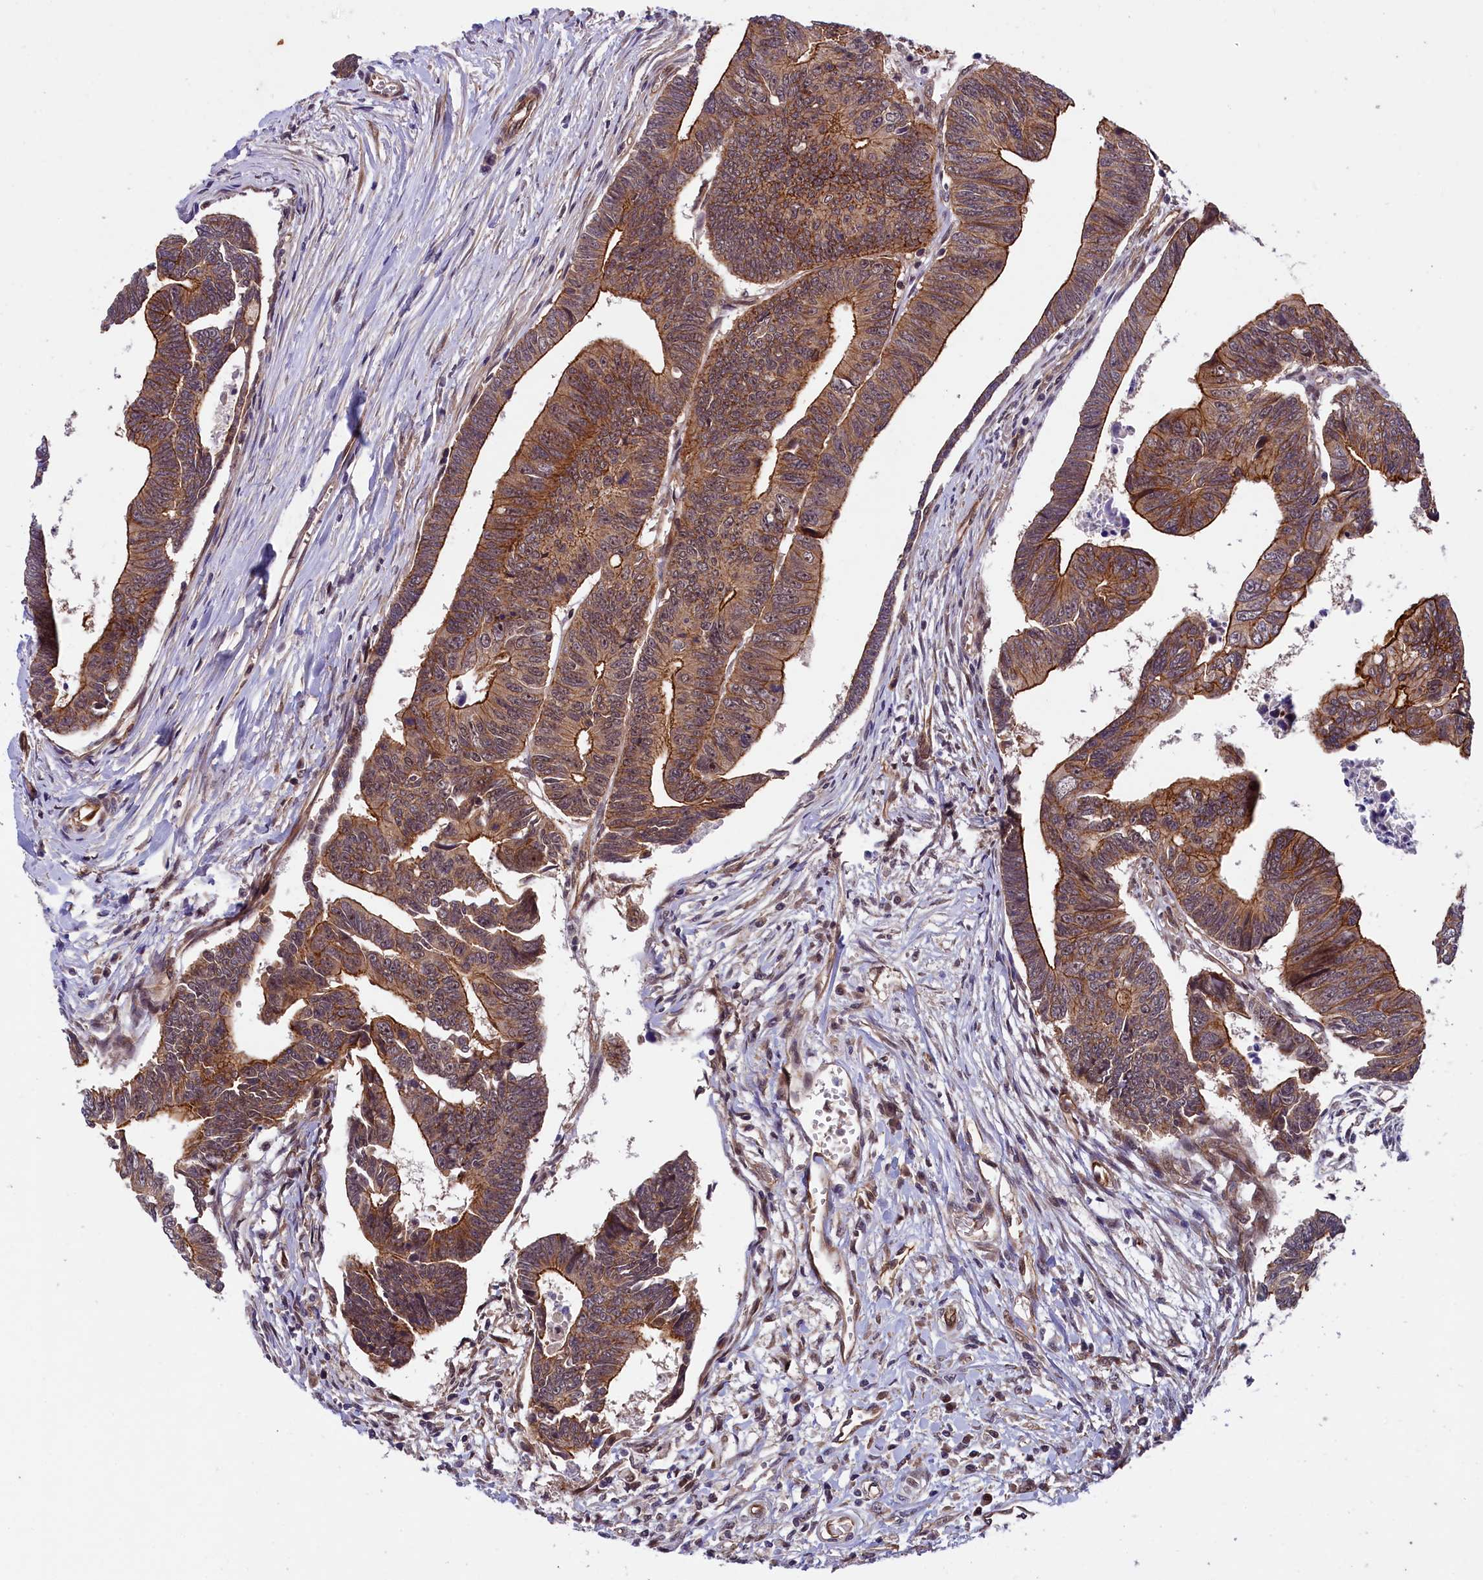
{"staining": {"intensity": "moderate", "quantity": ">75%", "location": "cytoplasmic/membranous"}, "tissue": "colorectal cancer", "cell_type": "Tumor cells", "image_type": "cancer", "snomed": [{"axis": "morphology", "description": "Adenocarcinoma, NOS"}, {"axis": "topography", "description": "Rectum"}], "caption": "Brown immunohistochemical staining in human adenocarcinoma (colorectal) displays moderate cytoplasmic/membranous positivity in about >75% of tumor cells.", "gene": "ARL14EP", "patient": {"sex": "female", "age": 65}}